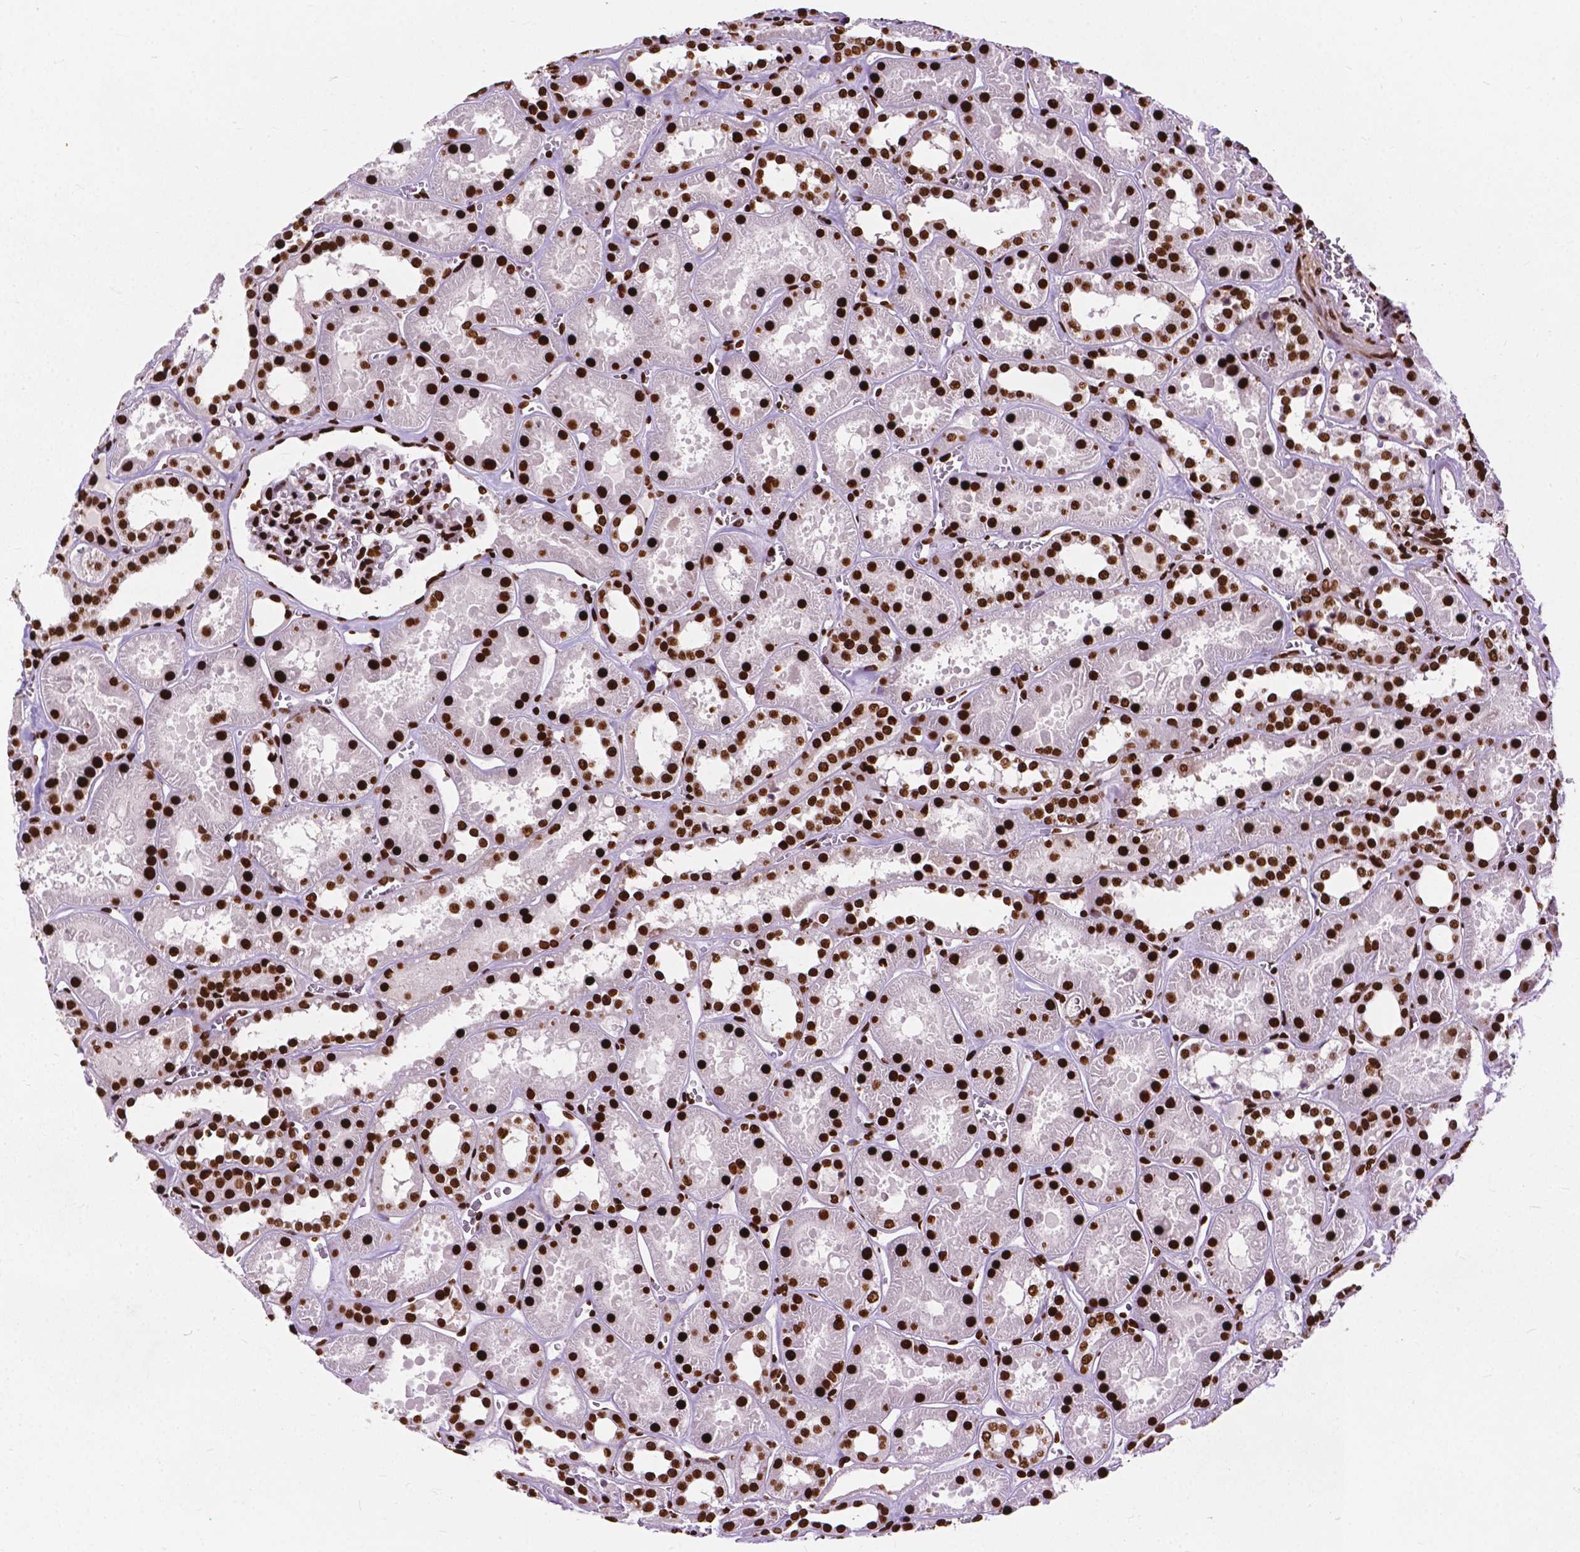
{"staining": {"intensity": "strong", "quantity": ">75%", "location": "nuclear"}, "tissue": "kidney", "cell_type": "Cells in glomeruli", "image_type": "normal", "snomed": [{"axis": "morphology", "description": "Normal tissue, NOS"}, {"axis": "topography", "description": "Kidney"}], "caption": "This histopathology image shows immunohistochemistry (IHC) staining of normal kidney, with high strong nuclear positivity in about >75% of cells in glomeruli.", "gene": "SMIM5", "patient": {"sex": "female", "age": 41}}